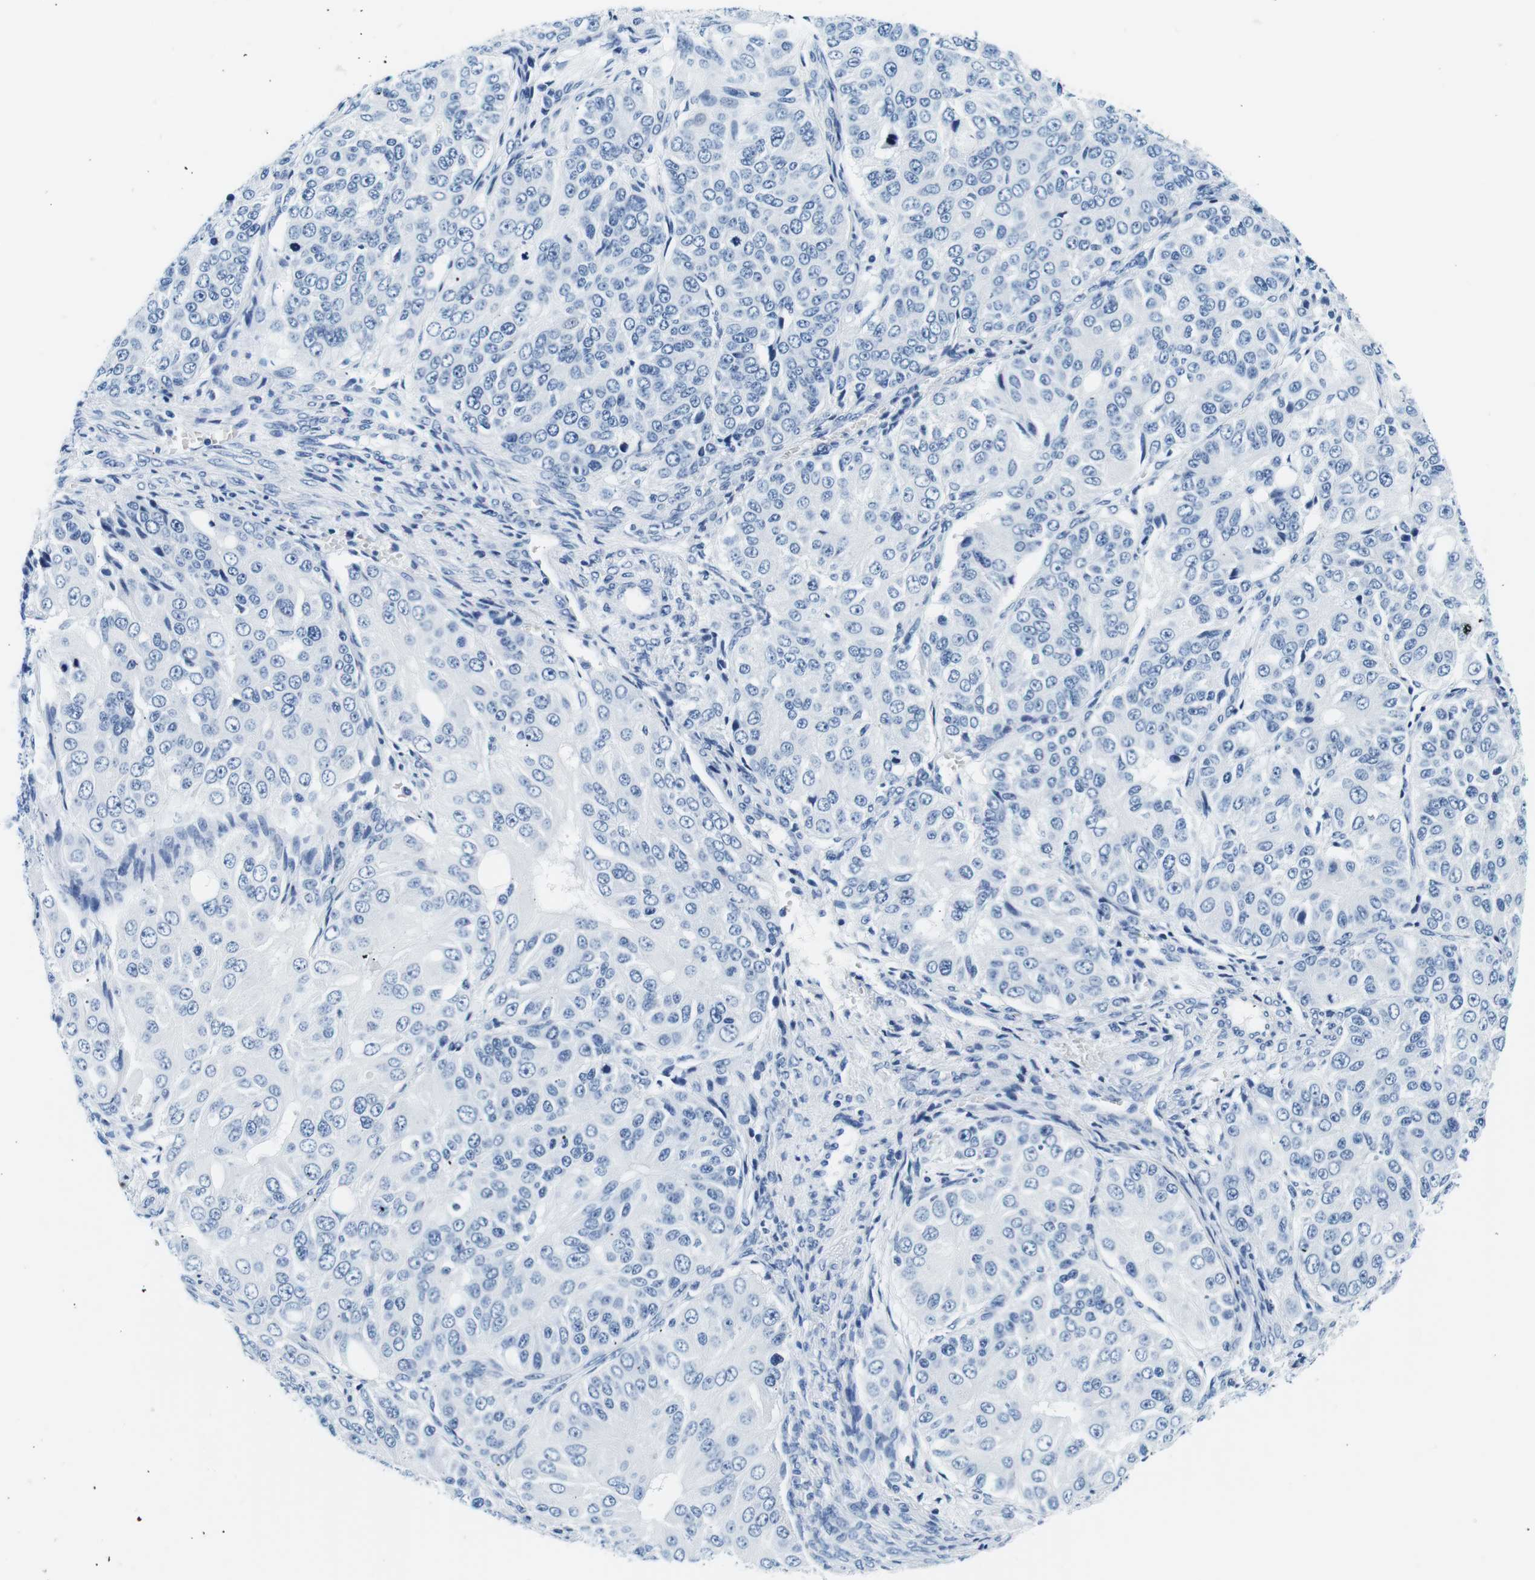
{"staining": {"intensity": "negative", "quantity": "none", "location": "none"}, "tissue": "ovarian cancer", "cell_type": "Tumor cells", "image_type": "cancer", "snomed": [{"axis": "morphology", "description": "Carcinoma, endometroid"}, {"axis": "topography", "description": "Ovary"}], "caption": "High power microscopy histopathology image of an IHC histopathology image of endometroid carcinoma (ovarian), revealing no significant positivity in tumor cells. Nuclei are stained in blue.", "gene": "ELANE", "patient": {"sex": "female", "age": 51}}